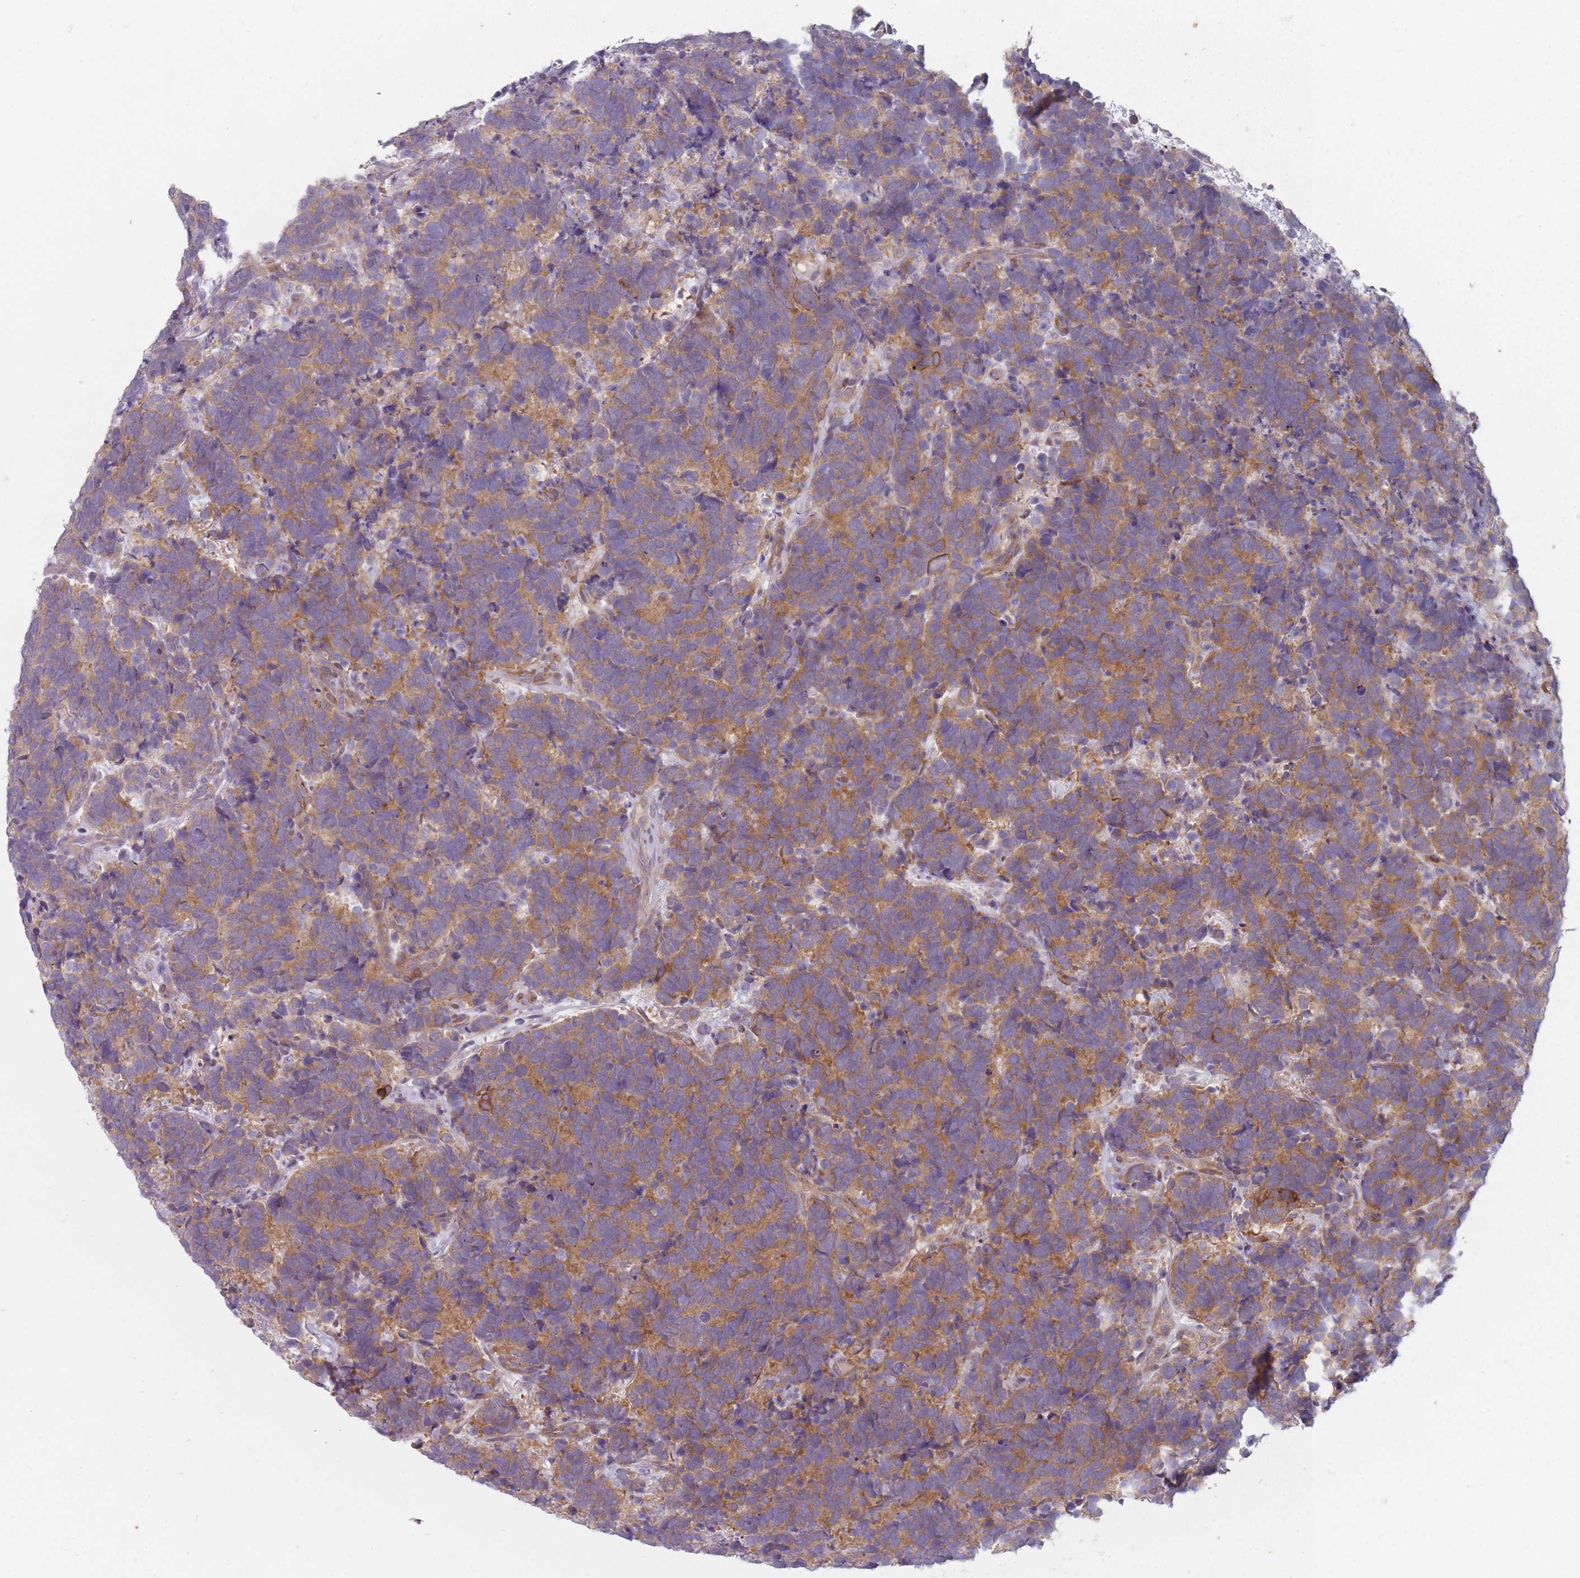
{"staining": {"intensity": "moderate", "quantity": ">75%", "location": "cytoplasmic/membranous"}, "tissue": "carcinoid", "cell_type": "Tumor cells", "image_type": "cancer", "snomed": [{"axis": "morphology", "description": "Carcinoma, NOS"}, {"axis": "morphology", "description": "Carcinoid, malignant, NOS"}, {"axis": "topography", "description": "Urinary bladder"}], "caption": "Tumor cells exhibit medium levels of moderate cytoplasmic/membranous positivity in about >75% of cells in human carcinoid. (Brightfield microscopy of DAB IHC at high magnification).", "gene": "HSBP1L1", "patient": {"sex": "male", "age": 57}}